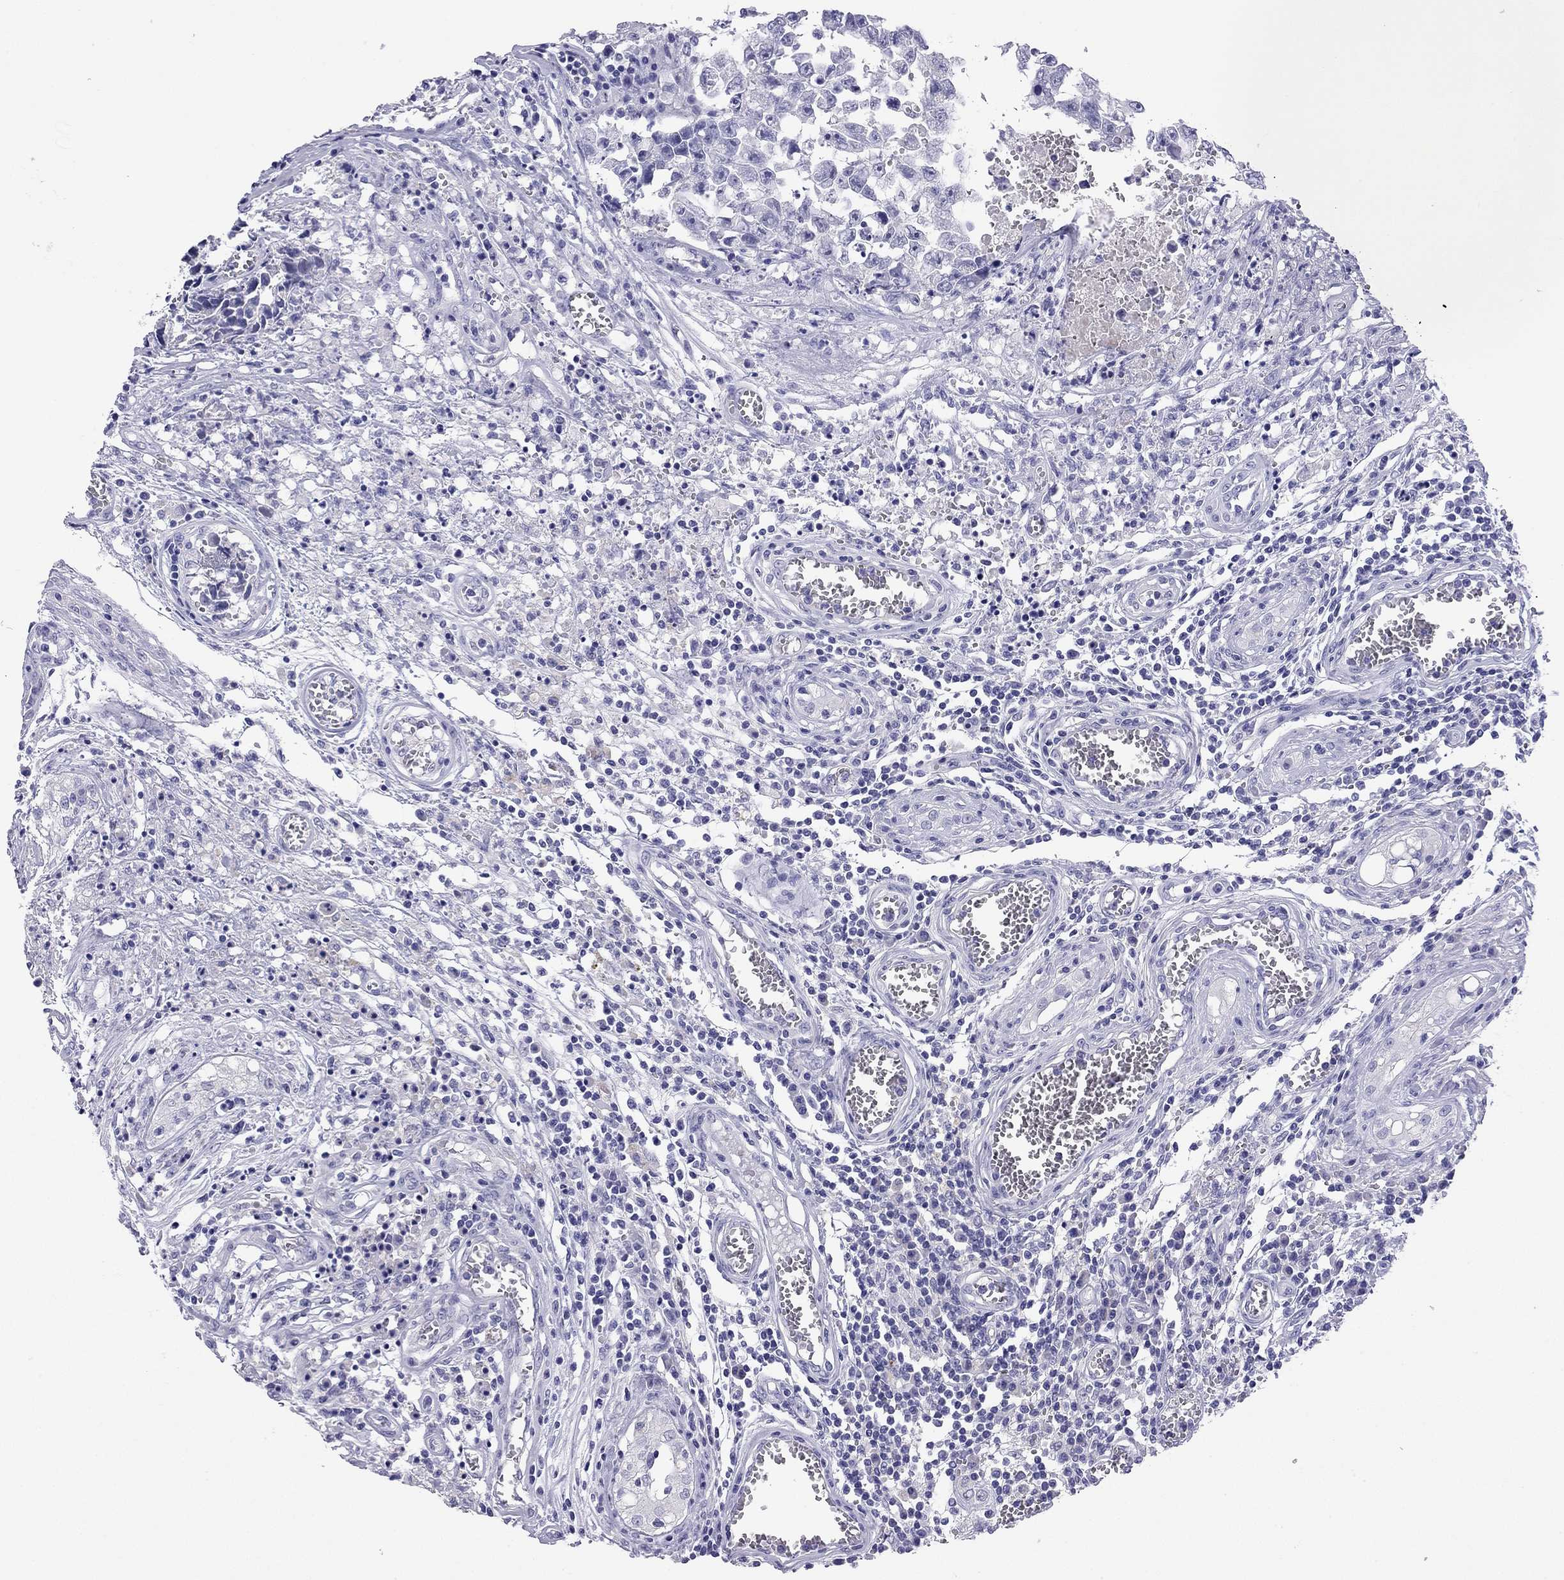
{"staining": {"intensity": "negative", "quantity": "none", "location": "none"}, "tissue": "testis cancer", "cell_type": "Tumor cells", "image_type": "cancer", "snomed": [{"axis": "morphology", "description": "Carcinoma, Embryonal, NOS"}, {"axis": "topography", "description": "Testis"}], "caption": "Micrograph shows no protein staining in tumor cells of embryonal carcinoma (testis) tissue.", "gene": "ODF4", "patient": {"sex": "male", "age": 36}}